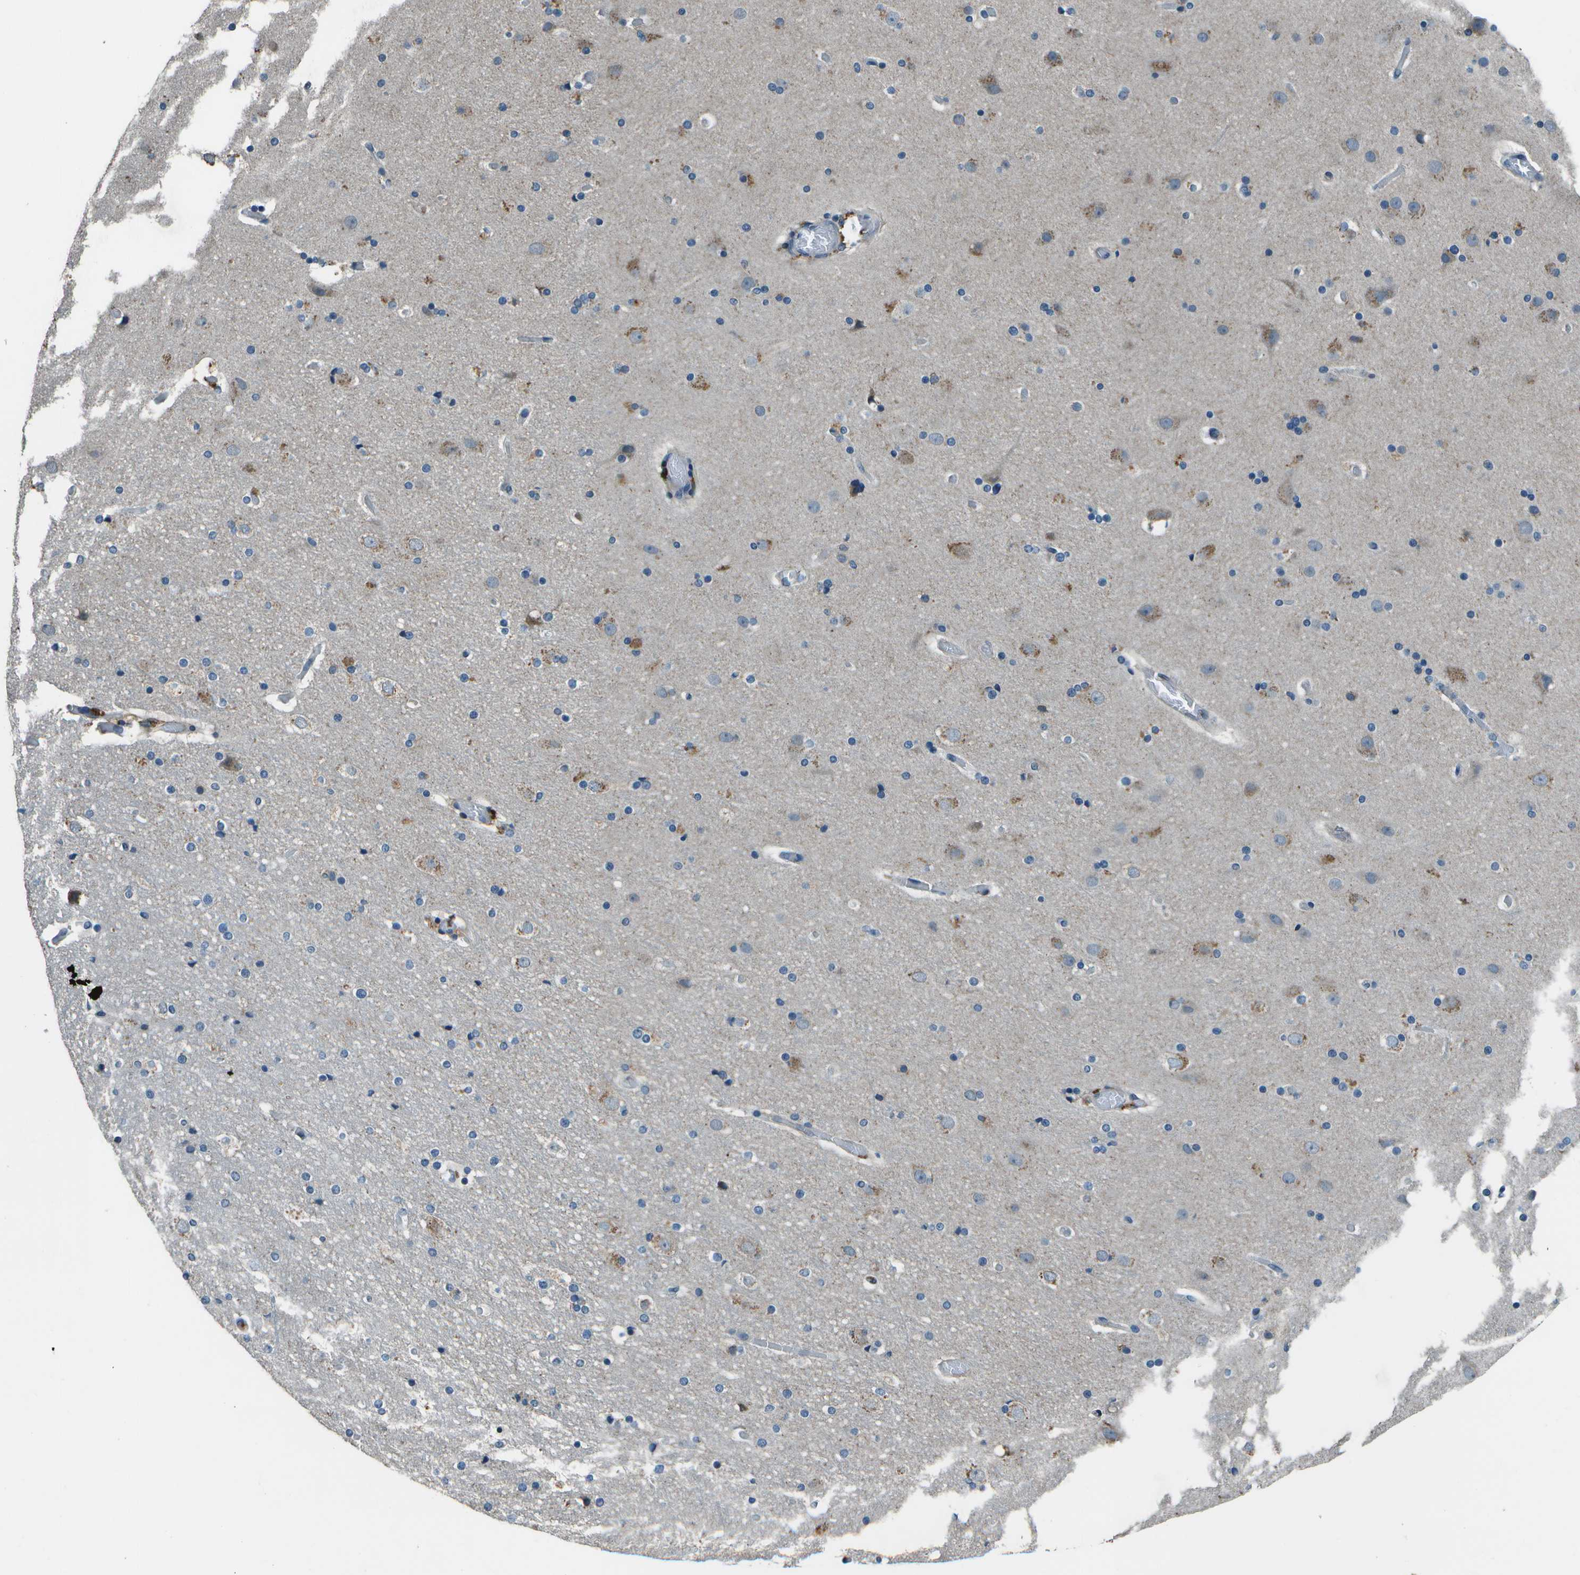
{"staining": {"intensity": "weak", "quantity": "25%-75%", "location": "cytoplasmic/membranous"}, "tissue": "cerebral cortex", "cell_type": "Endothelial cells", "image_type": "normal", "snomed": [{"axis": "morphology", "description": "Normal tissue, NOS"}, {"axis": "topography", "description": "Cerebral cortex"}], "caption": "Weak cytoplasmic/membranous expression for a protein is seen in about 25%-75% of endothelial cells of normal cerebral cortex using IHC.", "gene": "PDLIM1", "patient": {"sex": "male", "age": 57}}